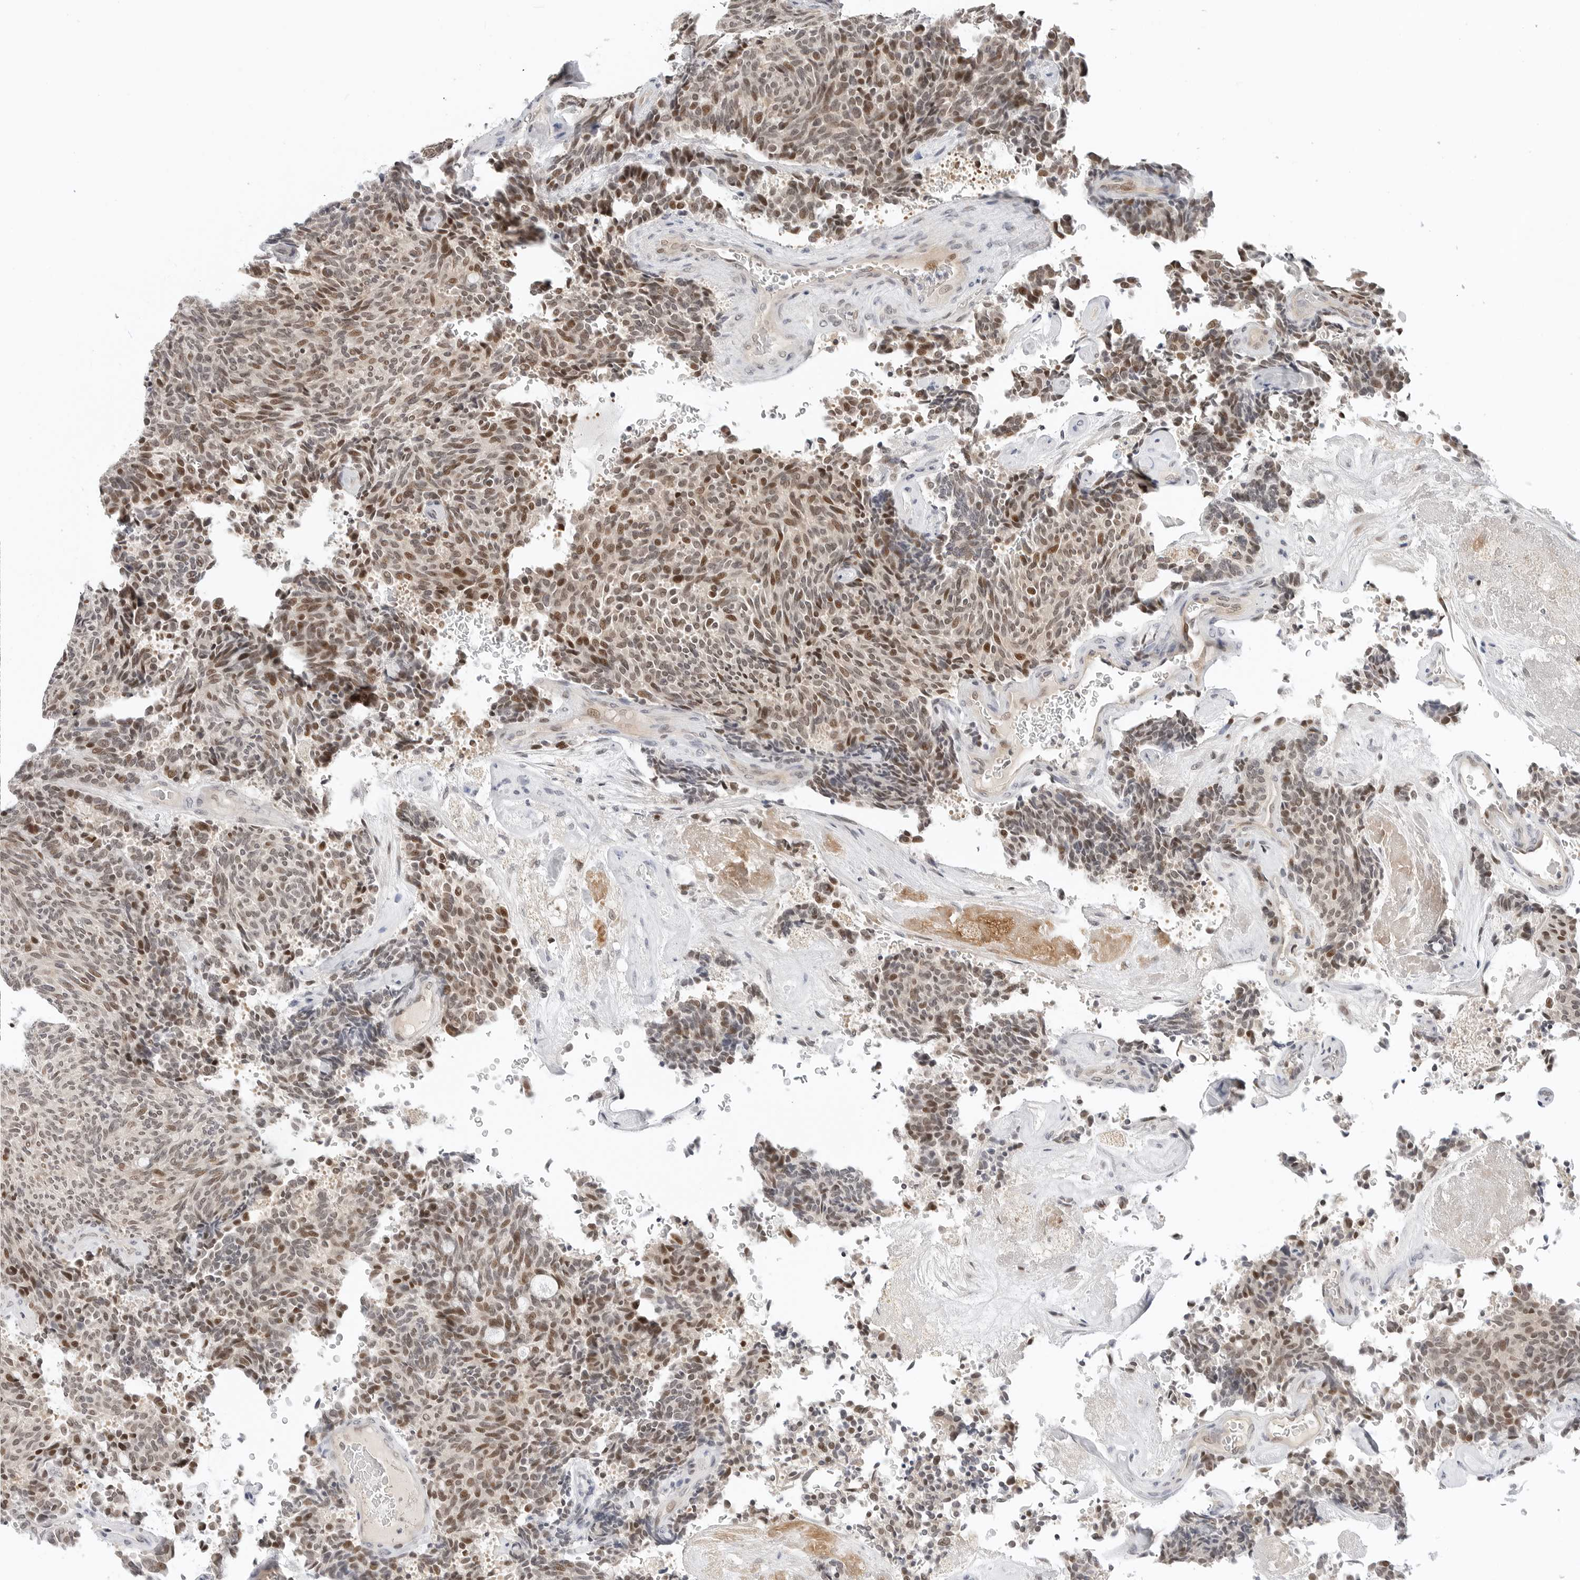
{"staining": {"intensity": "moderate", "quantity": ">75%", "location": "nuclear"}, "tissue": "carcinoid", "cell_type": "Tumor cells", "image_type": "cancer", "snomed": [{"axis": "morphology", "description": "Carcinoid, malignant, NOS"}, {"axis": "topography", "description": "Pancreas"}], "caption": "Brown immunohistochemical staining in human carcinoid shows moderate nuclear staining in approximately >75% of tumor cells. Ihc stains the protein in brown and the nuclei are stained blue.", "gene": "TSEN2", "patient": {"sex": "female", "age": 54}}